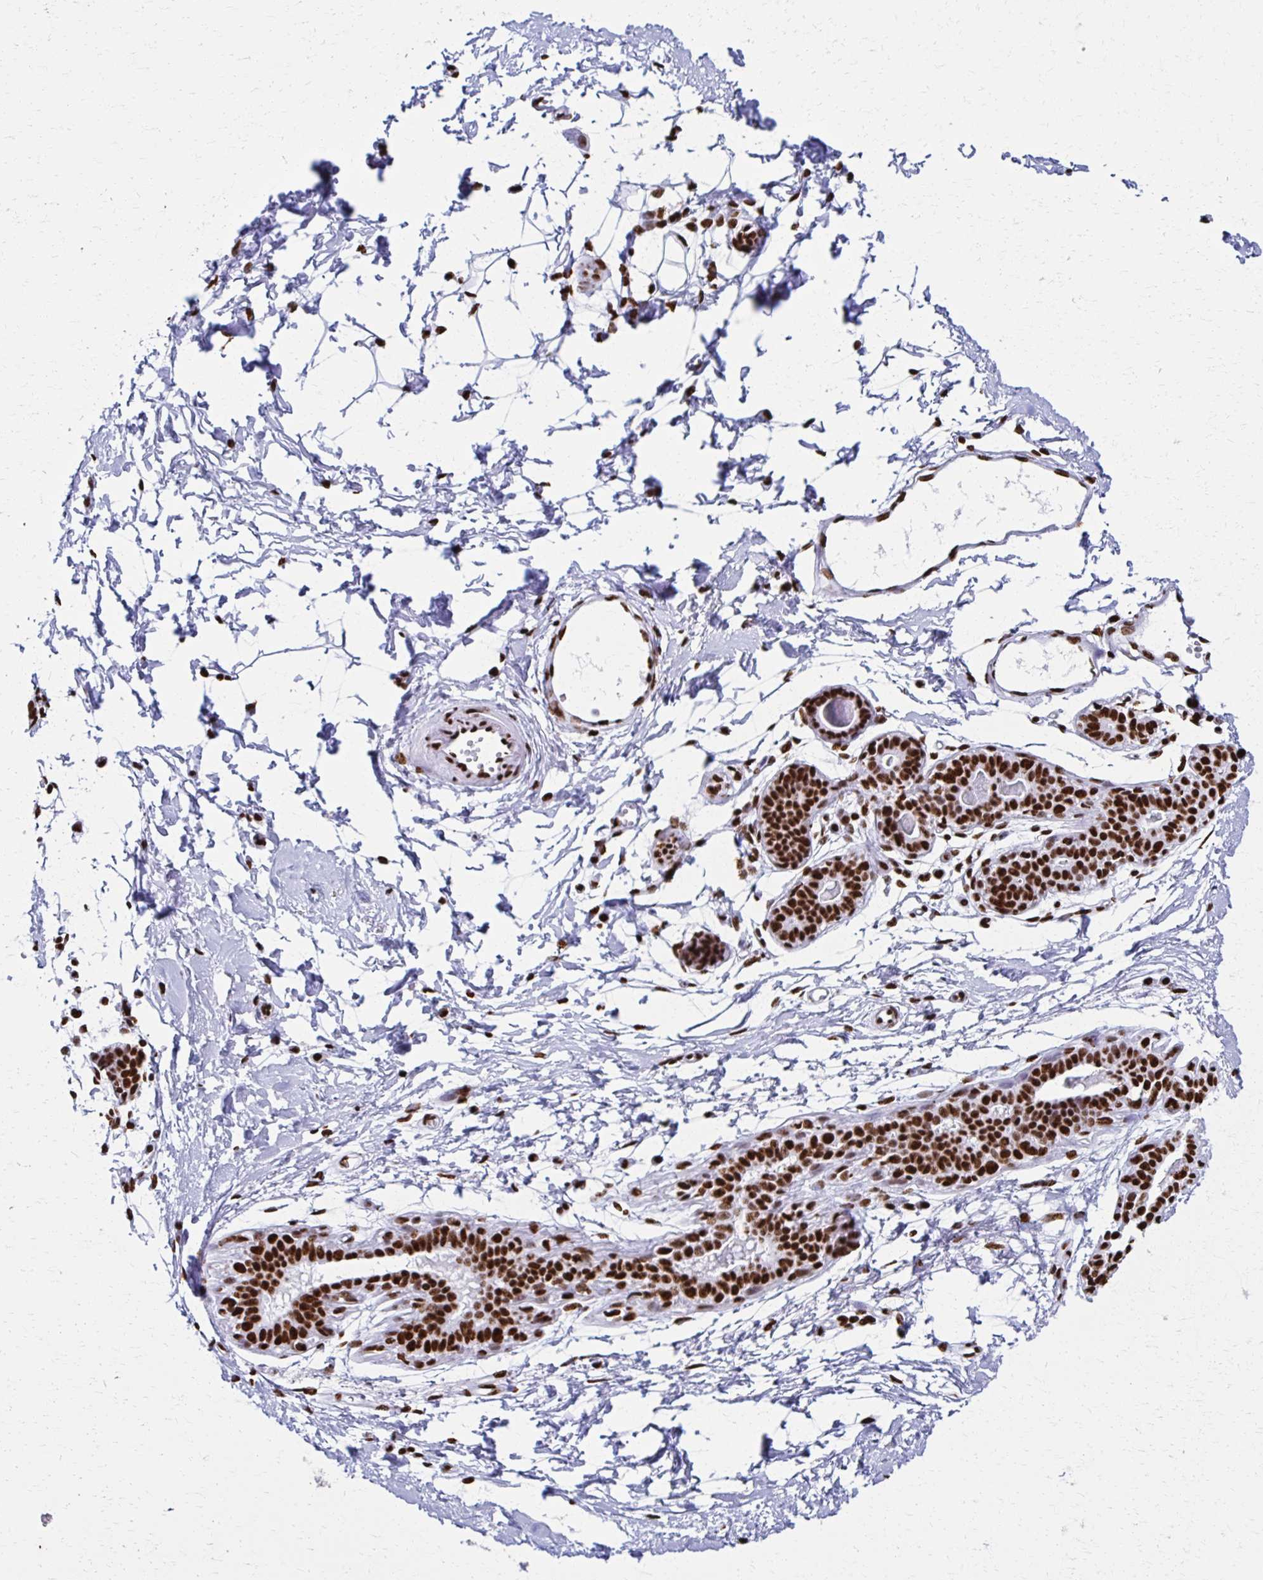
{"staining": {"intensity": "moderate", "quantity": "<25%", "location": "nuclear"}, "tissue": "breast", "cell_type": "Adipocytes", "image_type": "normal", "snomed": [{"axis": "morphology", "description": "Normal tissue, NOS"}, {"axis": "topography", "description": "Breast"}], "caption": "Immunohistochemistry (IHC) photomicrograph of benign human breast stained for a protein (brown), which demonstrates low levels of moderate nuclear staining in about <25% of adipocytes.", "gene": "NONO", "patient": {"sex": "female", "age": 45}}